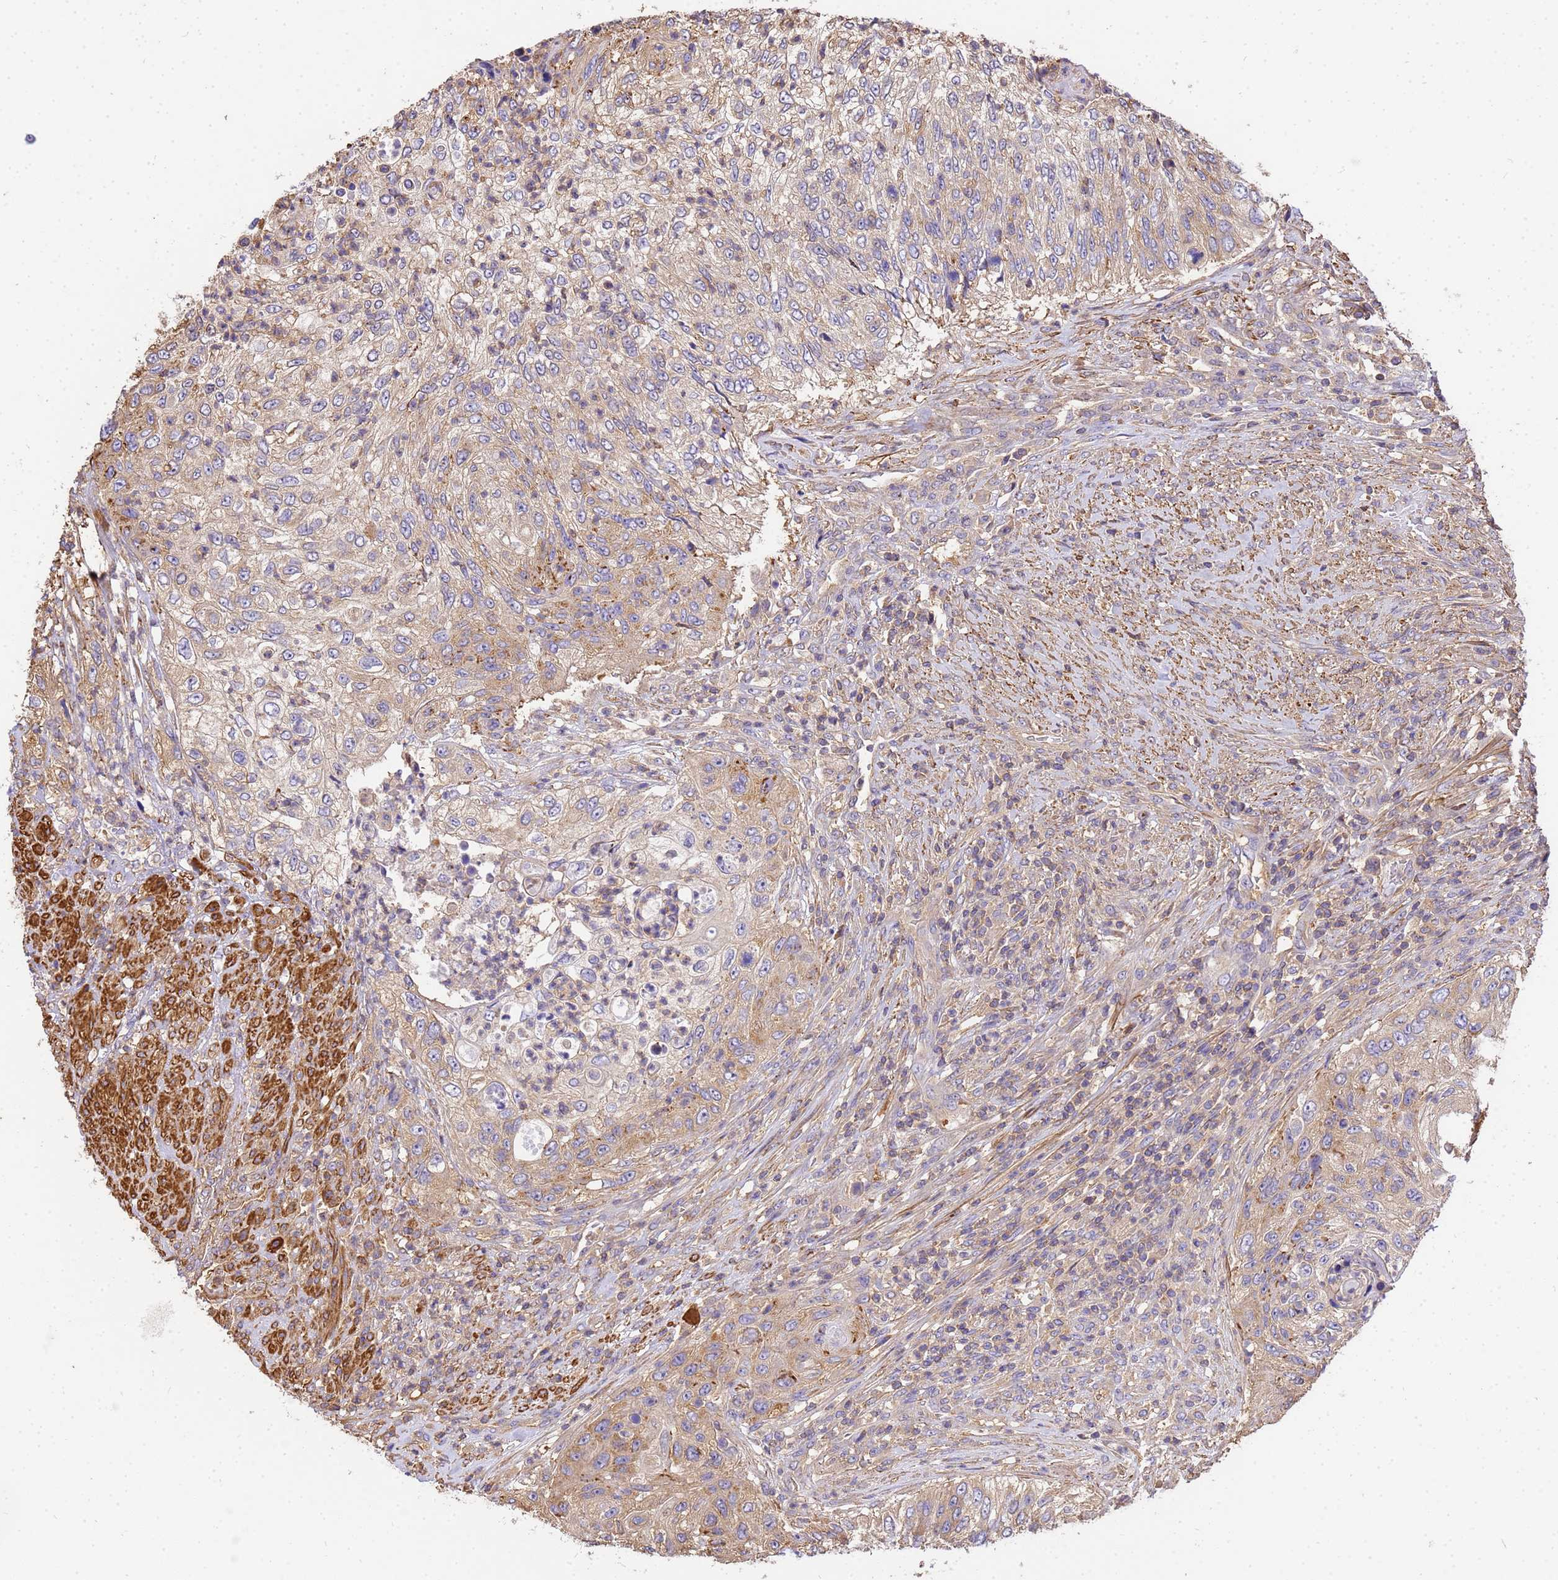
{"staining": {"intensity": "moderate", "quantity": "<25%", "location": "cytoplasmic/membranous"}, "tissue": "urothelial cancer", "cell_type": "Tumor cells", "image_type": "cancer", "snomed": [{"axis": "morphology", "description": "Urothelial carcinoma, High grade"}, {"axis": "topography", "description": "Urinary bladder"}], "caption": "Immunohistochemical staining of human high-grade urothelial carcinoma demonstrates moderate cytoplasmic/membranous protein staining in about <25% of tumor cells.", "gene": "WDR64", "patient": {"sex": "female", "age": 60}}